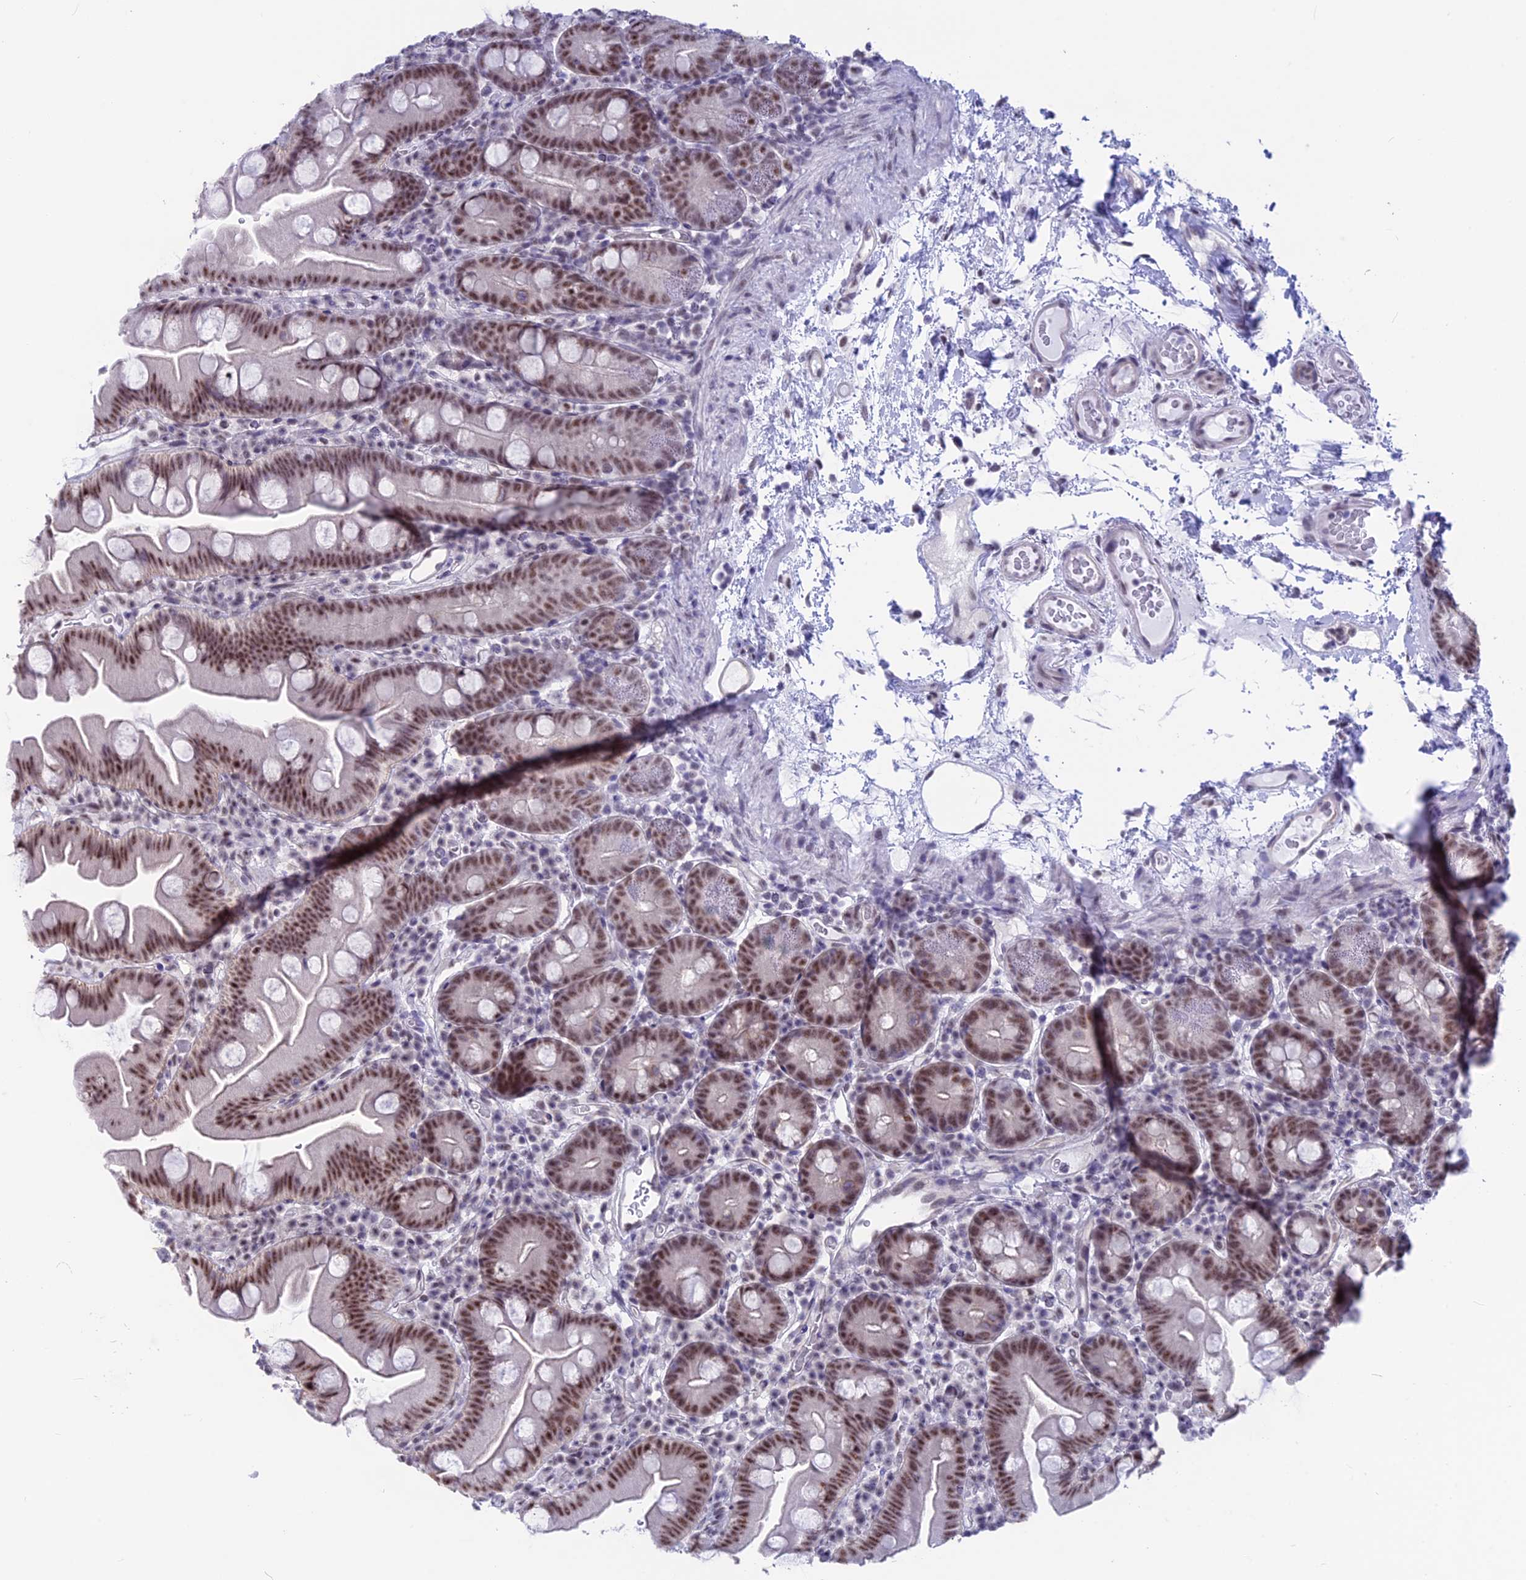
{"staining": {"intensity": "moderate", "quantity": "25%-75%", "location": "nuclear"}, "tissue": "small intestine", "cell_type": "Glandular cells", "image_type": "normal", "snomed": [{"axis": "morphology", "description": "Normal tissue, NOS"}, {"axis": "topography", "description": "Small intestine"}], "caption": "Immunohistochemical staining of unremarkable human small intestine reveals moderate nuclear protein positivity in about 25%-75% of glandular cells. Using DAB (brown) and hematoxylin (blue) stains, captured at high magnification using brightfield microscopy.", "gene": "SRSF5", "patient": {"sex": "female", "age": 68}}